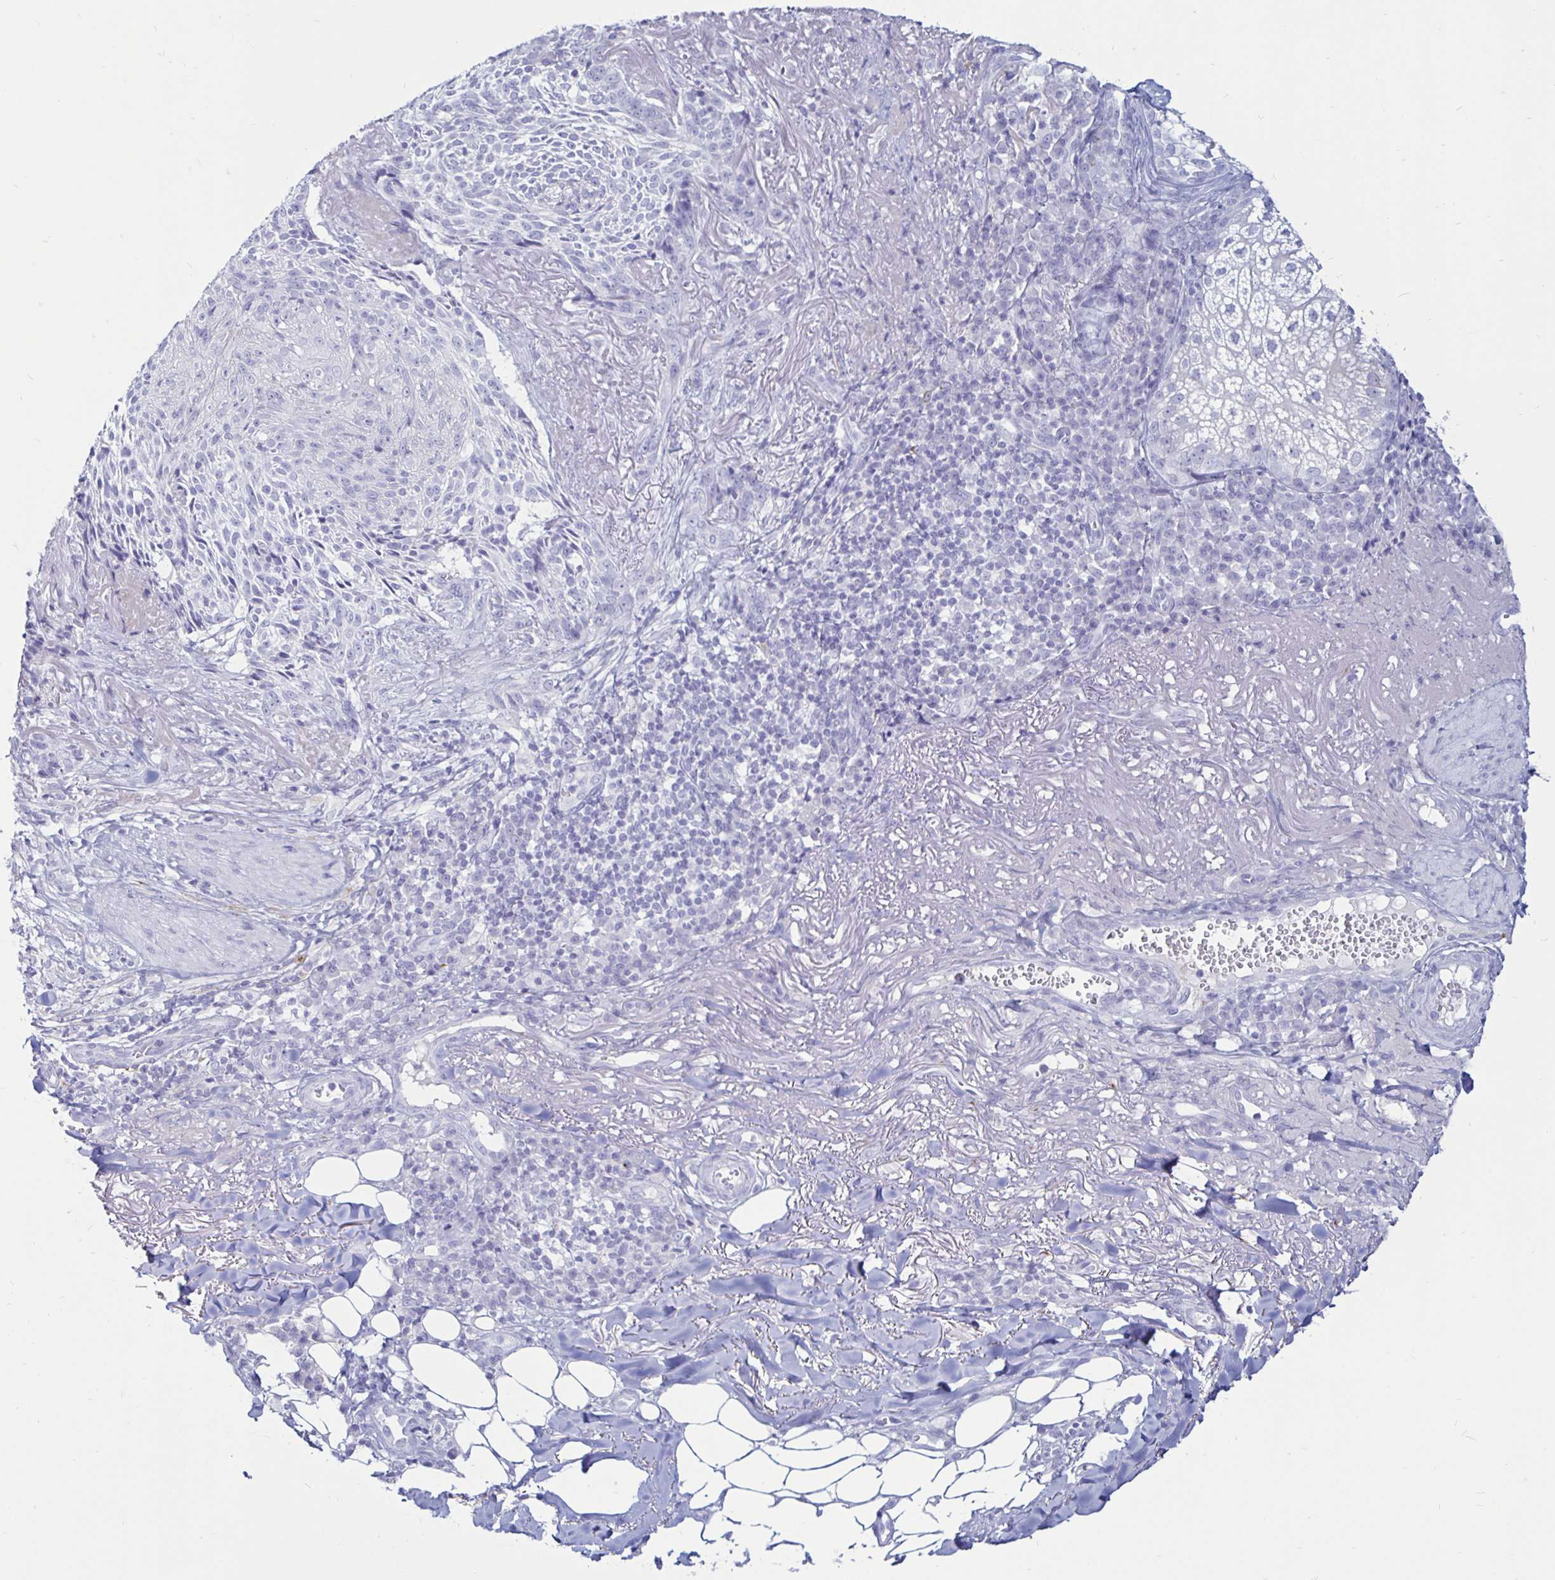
{"staining": {"intensity": "negative", "quantity": "none", "location": "none"}, "tissue": "skin cancer", "cell_type": "Tumor cells", "image_type": "cancer", "snomed": [{"axis": "morphology", "description": "Basal cell carcinoma"}, {"axis": "topography", "description": "Skin"}, {"axis": "topography", "description": "Skin of face"}], "caption": "Tumor cells show no significant protein positivity in basal cell carcinoma (skin).", "gene": "TIMP1", "patient": {"sex": "female", "age": 95}}